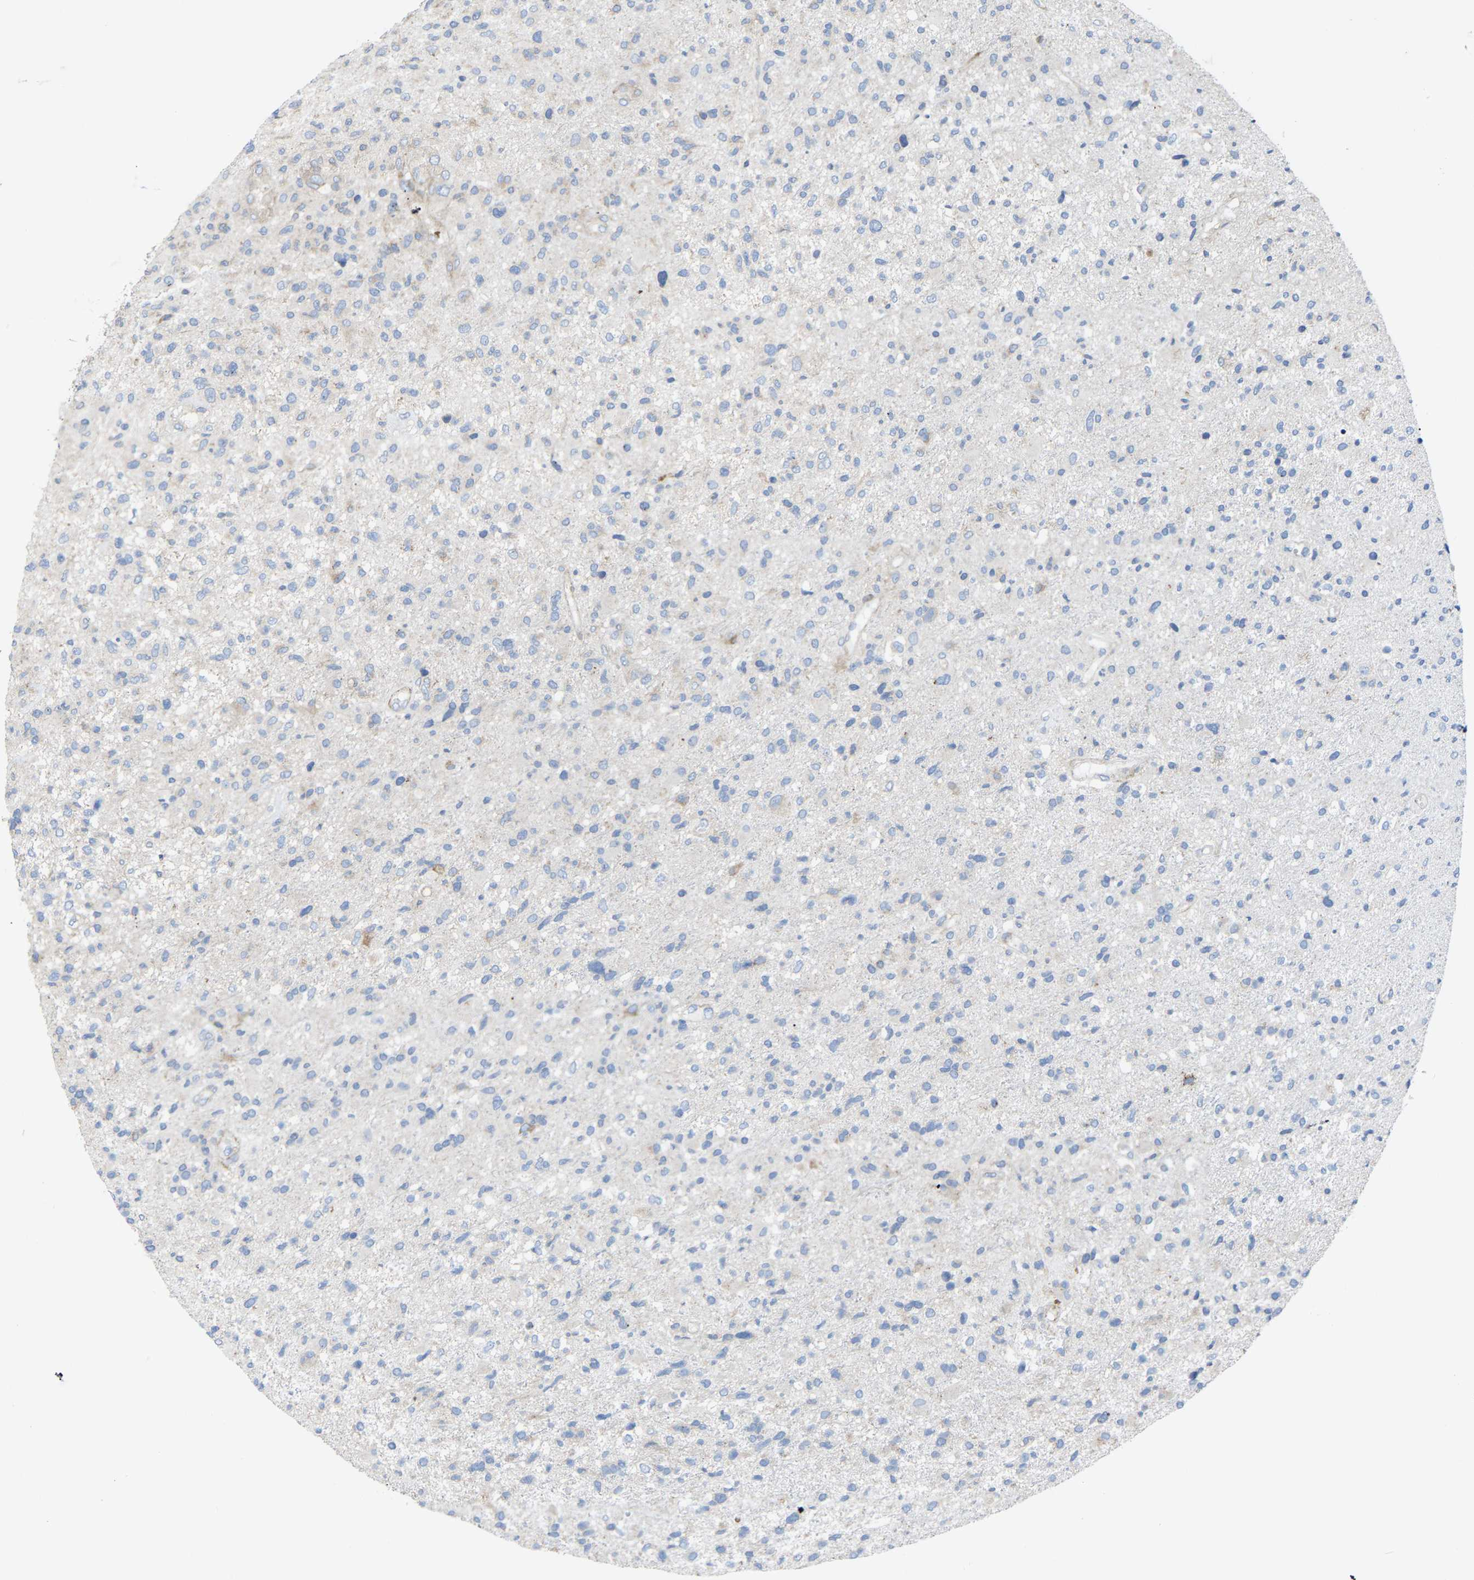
{"staining": {"intensity": "negative", "quantity": "none", "location": "none"}, "tissue": "glioma", "cell_type": "Tumor cells", "image_type": "cancer", "snomed": [{"axis": "morphology", "description": "Glioma, malignant, High grade"}, {"axis": "topography", "description": "Brain"}], "caption": "Photomicrograph shows no significant protein positivity in tumor cells of malignant glioma (high-grade).", "gene": "TOR1B", "patient": {"sex": "male", "age": 72}}